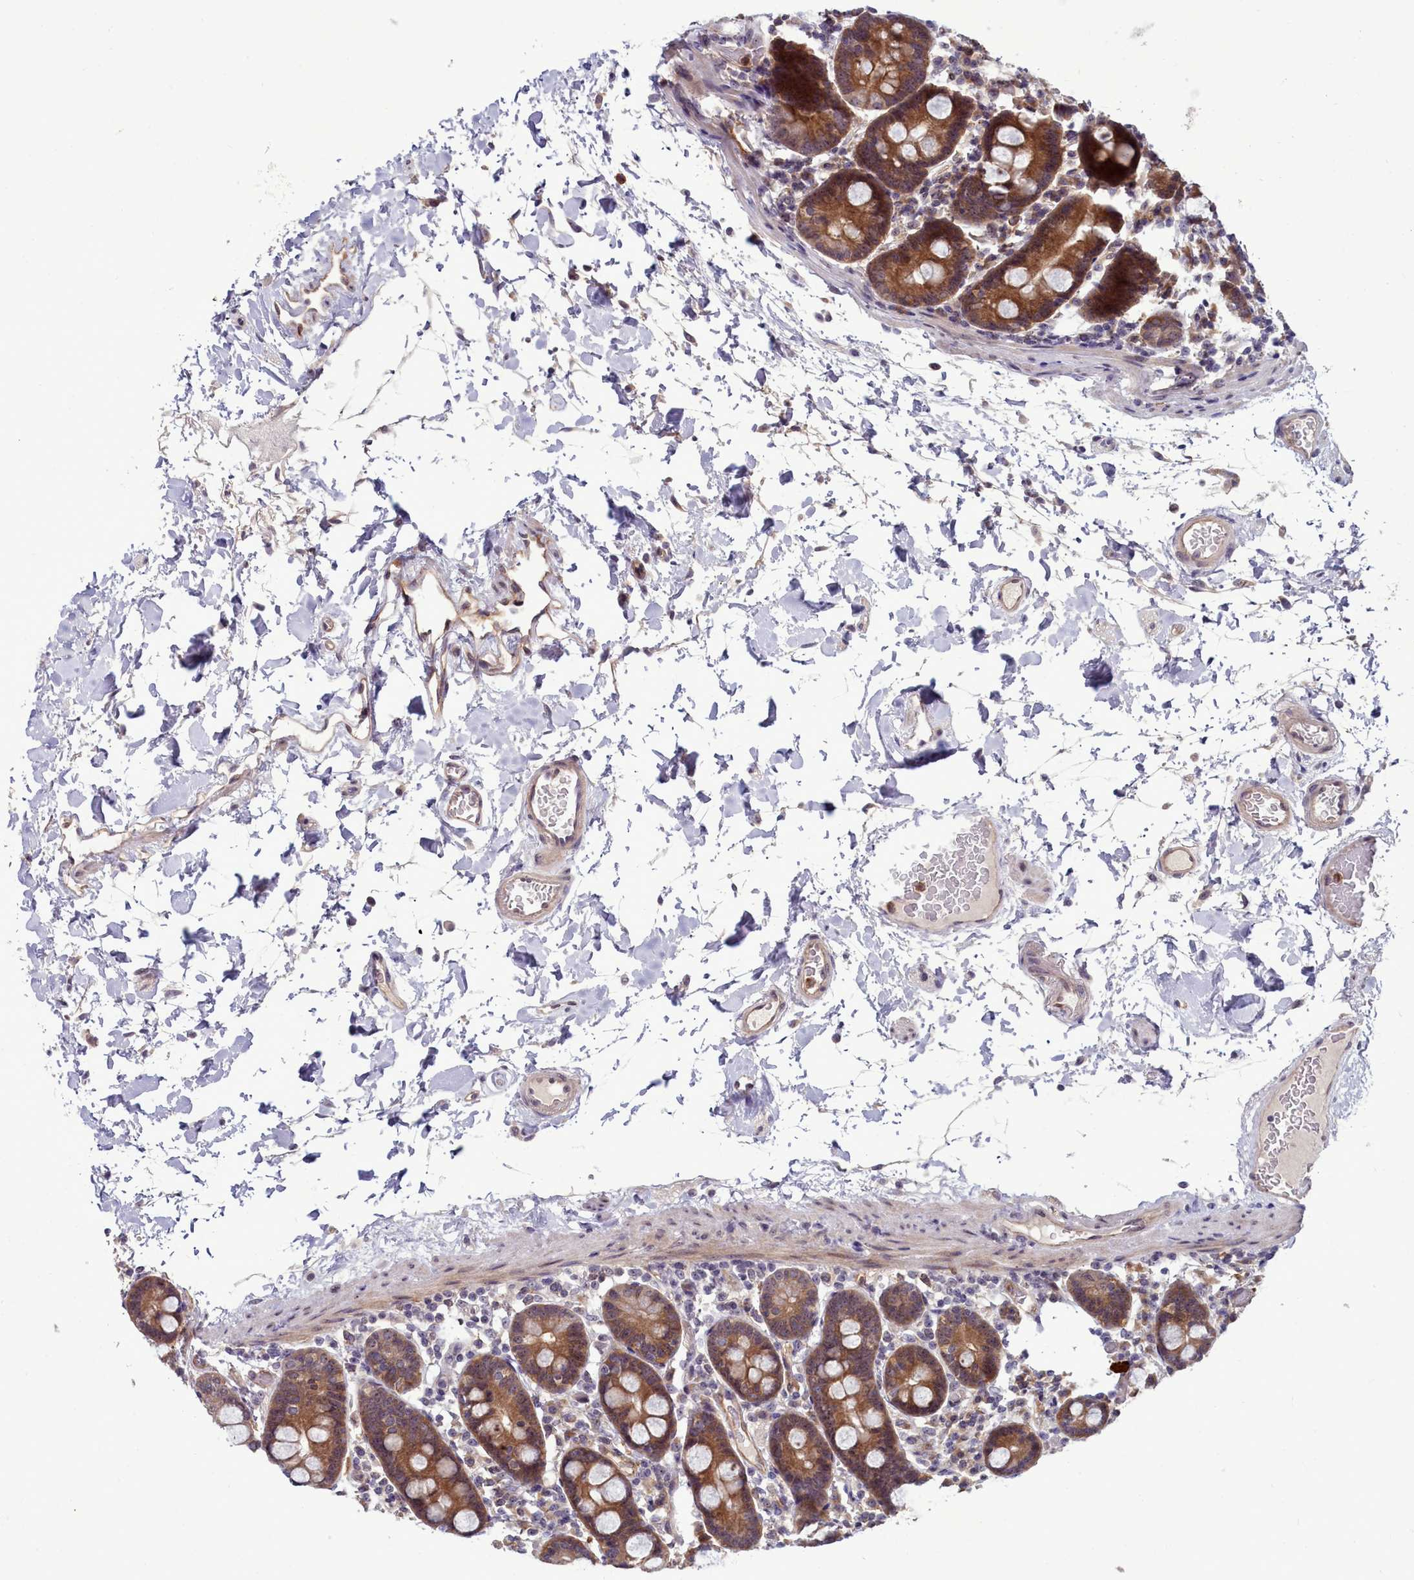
{"staining": {"intensity": "moderate", "quantity": ">75%", "location": "cytoplasmic/membranous"}, "tissue": "duodenum", "cell_type": "Glandular cells", "image_type": "normal", "snomed": [{"axis": "morphology", "description": "Normal tissue, NOS"}, {"axis": "topography", "description": "Duodenum"}], "caption": "High-magnification brightfield microscopy of benign duodenum stained with DAB (brown) and counterstained with hematoxylin (blue). glandular cells exhibit moderate cytoplasmic/membranous expression is identified in approximately>75% of cells.", "gene": "BCAR1", "patient": {"sex": "male", "age": 55}}